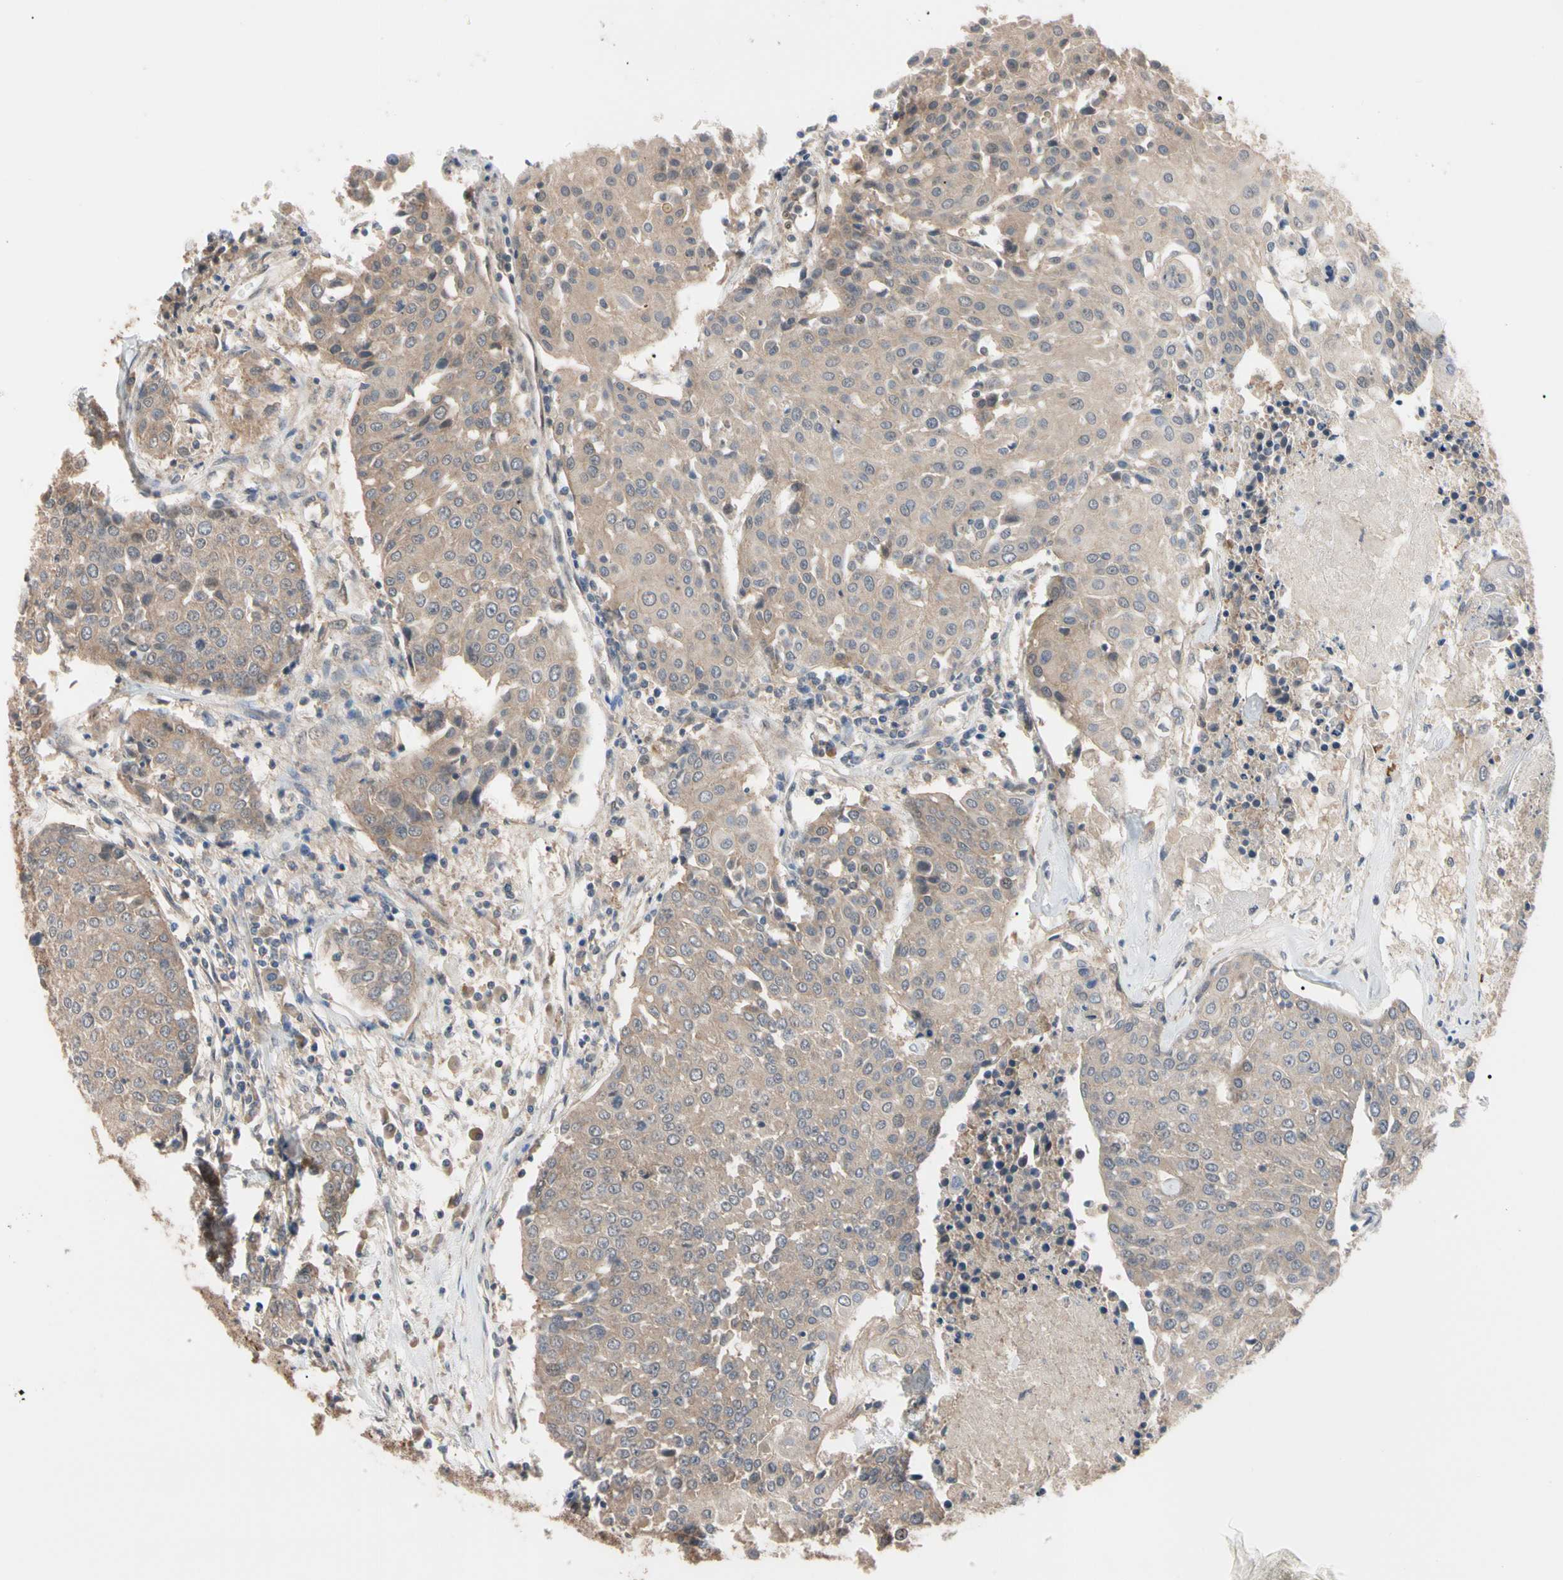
{"staining": {"intensity": "weak", "quantity": ">75%", "location": "cytoplasmic/membranous"}, "tissue": "urothelial cancer", "cell_type": "Tumor cells", "image_type": "cancer", "snomed": [{"axis": "morphology", "description": "Urothelial carcinoma, High grade"}, {"axis": "topography", "description": "Urinary bladder"}], "caption": "Immunohistochemical staining of urothelial cancer displays low levels of weak cytoplasmic/membranous expression in approximately >75% of tumor cells. (DAB IHC, brown staining for protein, blue staining for nuclei).", "gene": "DPP8", "patient": {"sex": "female", "age": 85}}